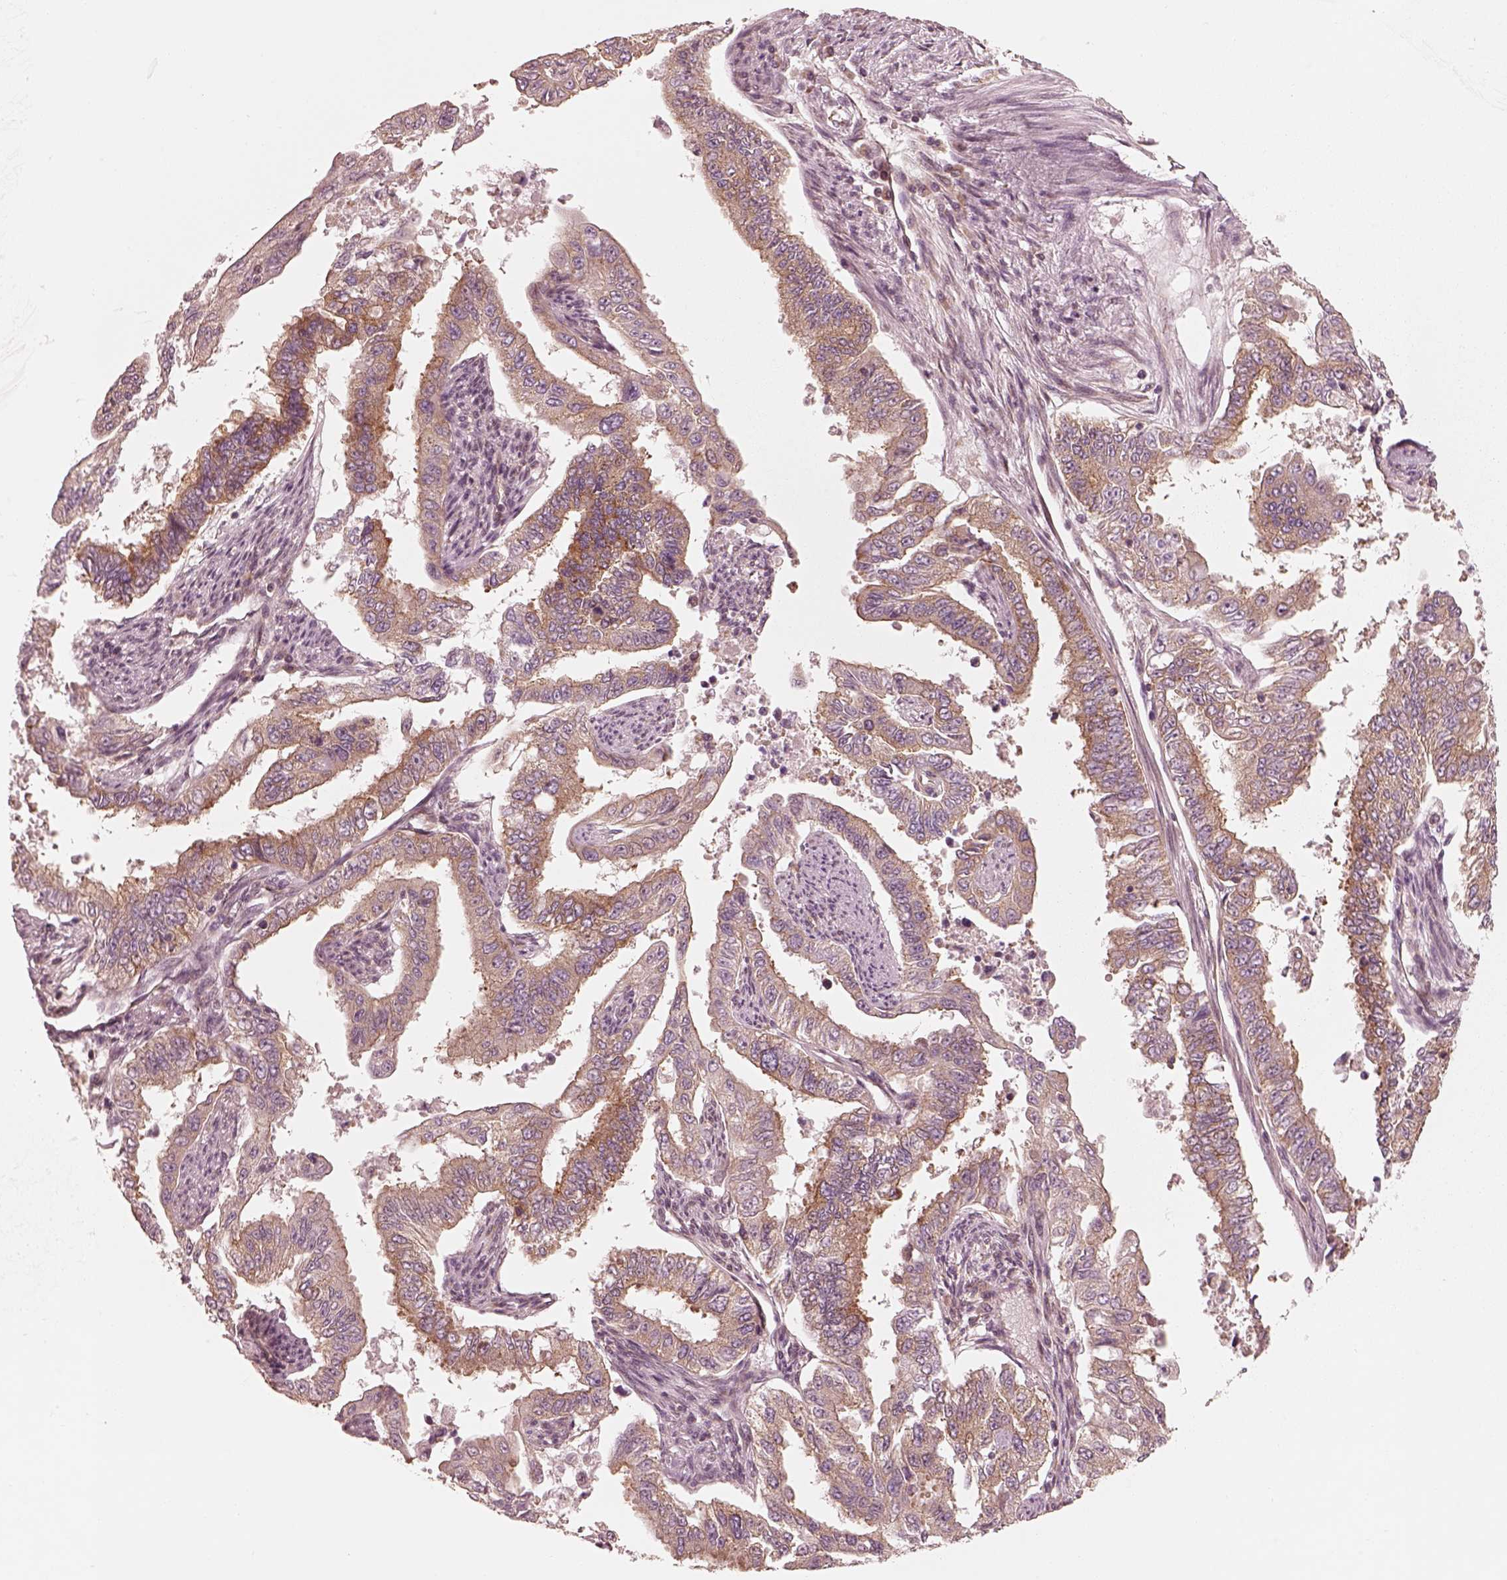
{"staining": {"intensity": "moderate", "quantity": ">75%", "location": "cytoplasmic/membranous"}, "tissue": "endometrial cancer", "cell_type": "Tumor cells", "image_type": "cancer", "snomed": [{"axis": "morphology", "description": "Adenocarcinoma, NOS"}, {"axis": "topography", "description": "Uterus"}], "caption": "Moderate cytoplasmic/membranous protein positivity is identified in approximately >75% of tumor cells in adenocarcinoma (endometrial). (DAB (3,3'-diaminobenzidine) IHC, brown staining for protein, blue staining for nuclei).", "gene": "CNOT2", "patient": {"sex": "female", "age": 59}}